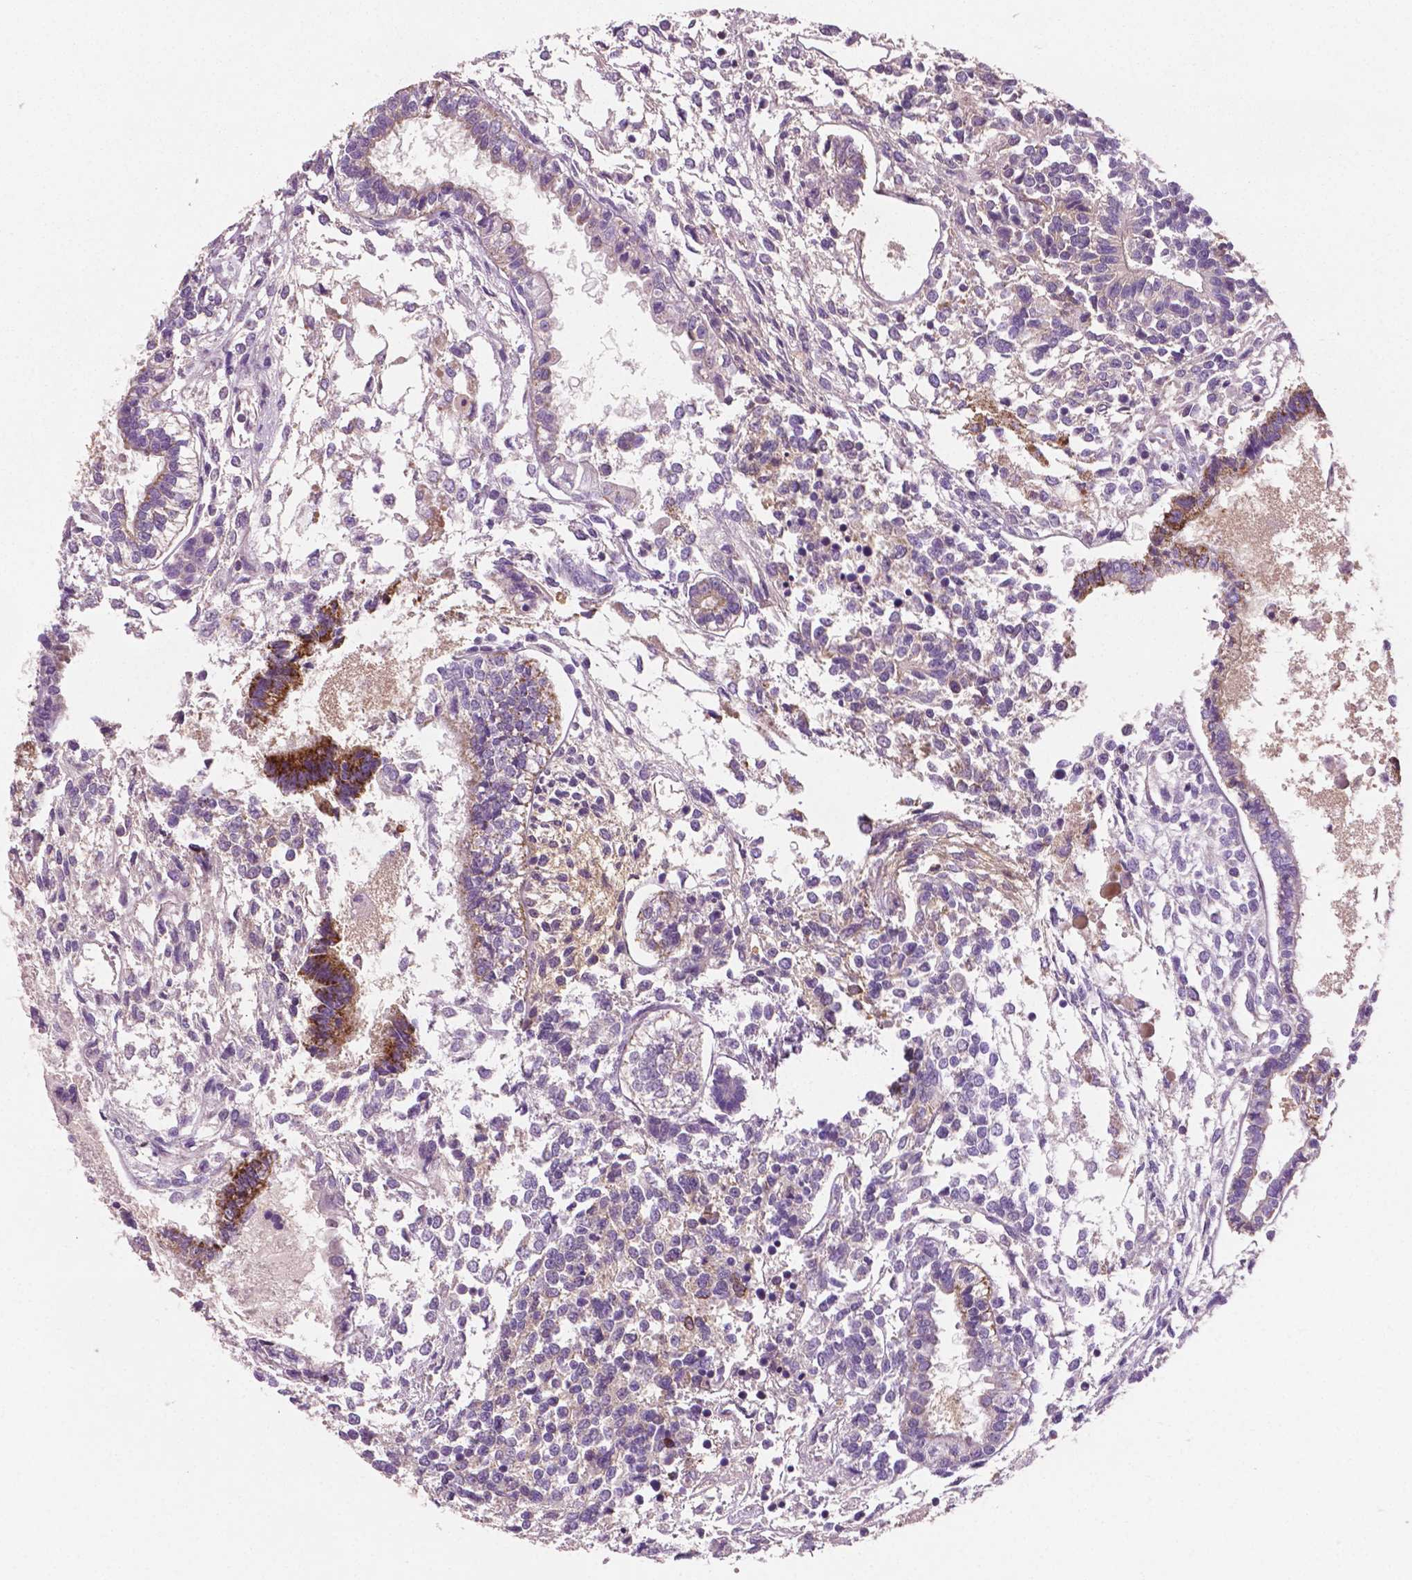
{"staining": {"intensity": "strong", "quantity": "25%-75%", "location": "cytoplasmic/membranous"}, "tissue": "testis cancer", "cell_type": "Tumor cells", "image_type": "cancer", "snomed": [{"axis": "morphology", "description": "Carcinoma, Embryonal, NOS"}, {"axis": "topography", "description": "Testis"}], "caption": "Testis cancer stained with a protein marker reveals strong staining in tumor cells.", "gene": "PTX3", "patient": {"sex": "male", "age": 37}}